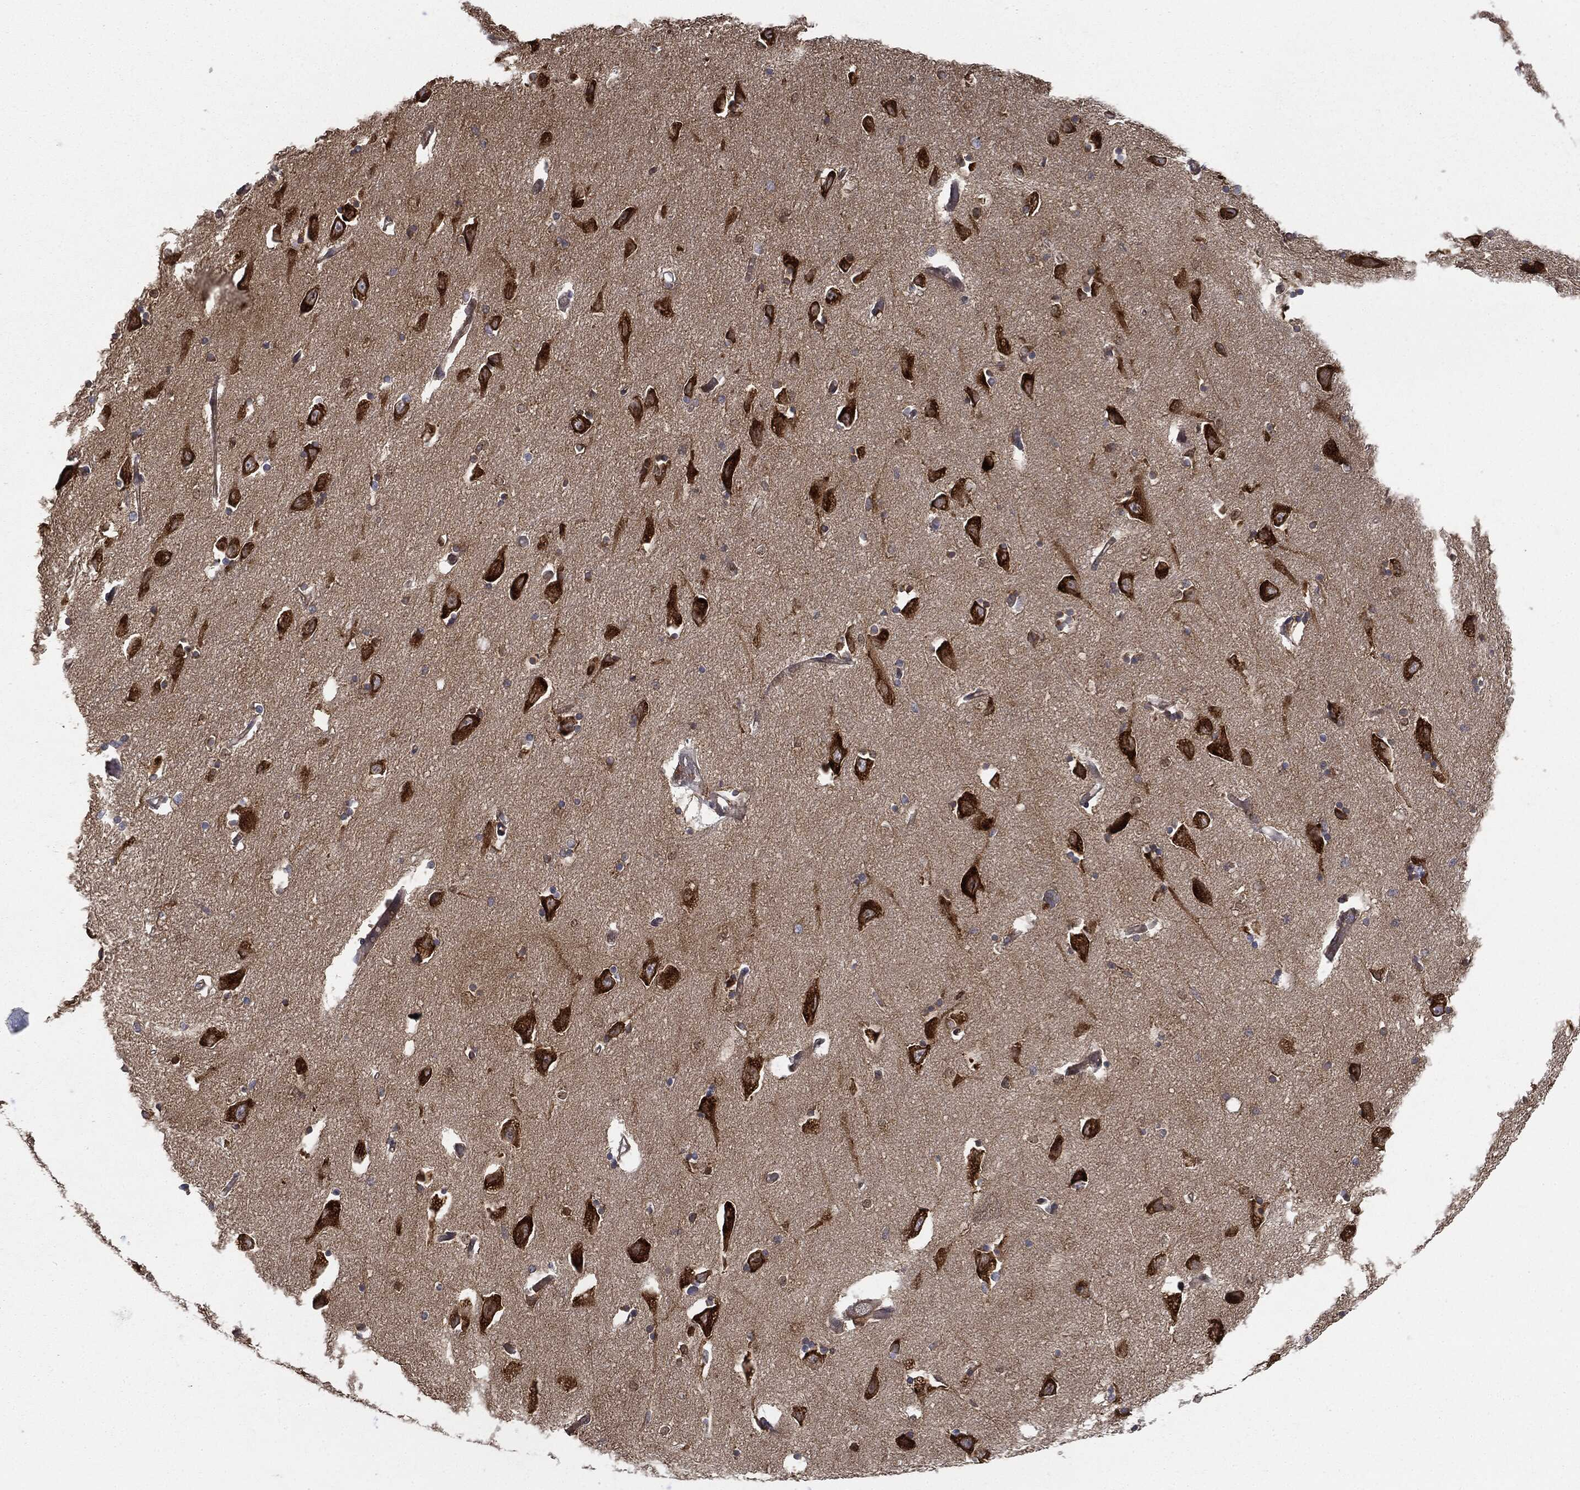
{"staining": {"intensity": "moderate", "quantity": "<25%", "location": "cytoplasmic/membranous"}, "tissue": "hippocampus", "cell_type": "Glial cells", "image_type": "normal", "snomed": [{"axis": "morphology", "description": "Normal tissue, NOS"}, {"axis": "topography", "description": "Lateral ventricle wall"}, {"axis": "topography", "description": "Hippocampus"}], "caption": "Protein staining by immunohistochemistry displays moderate cytoplasmic/membranous staining in about <25% of glial cells in benign hippocampus. The staining was performed using DAB to visualize the protein expression in brown, while the nuclei were stained in blue with hematoxylin (Magnification: 20x).", "gene": "EIF2AK2", "patient": {"sex": "female", "age": 63}}